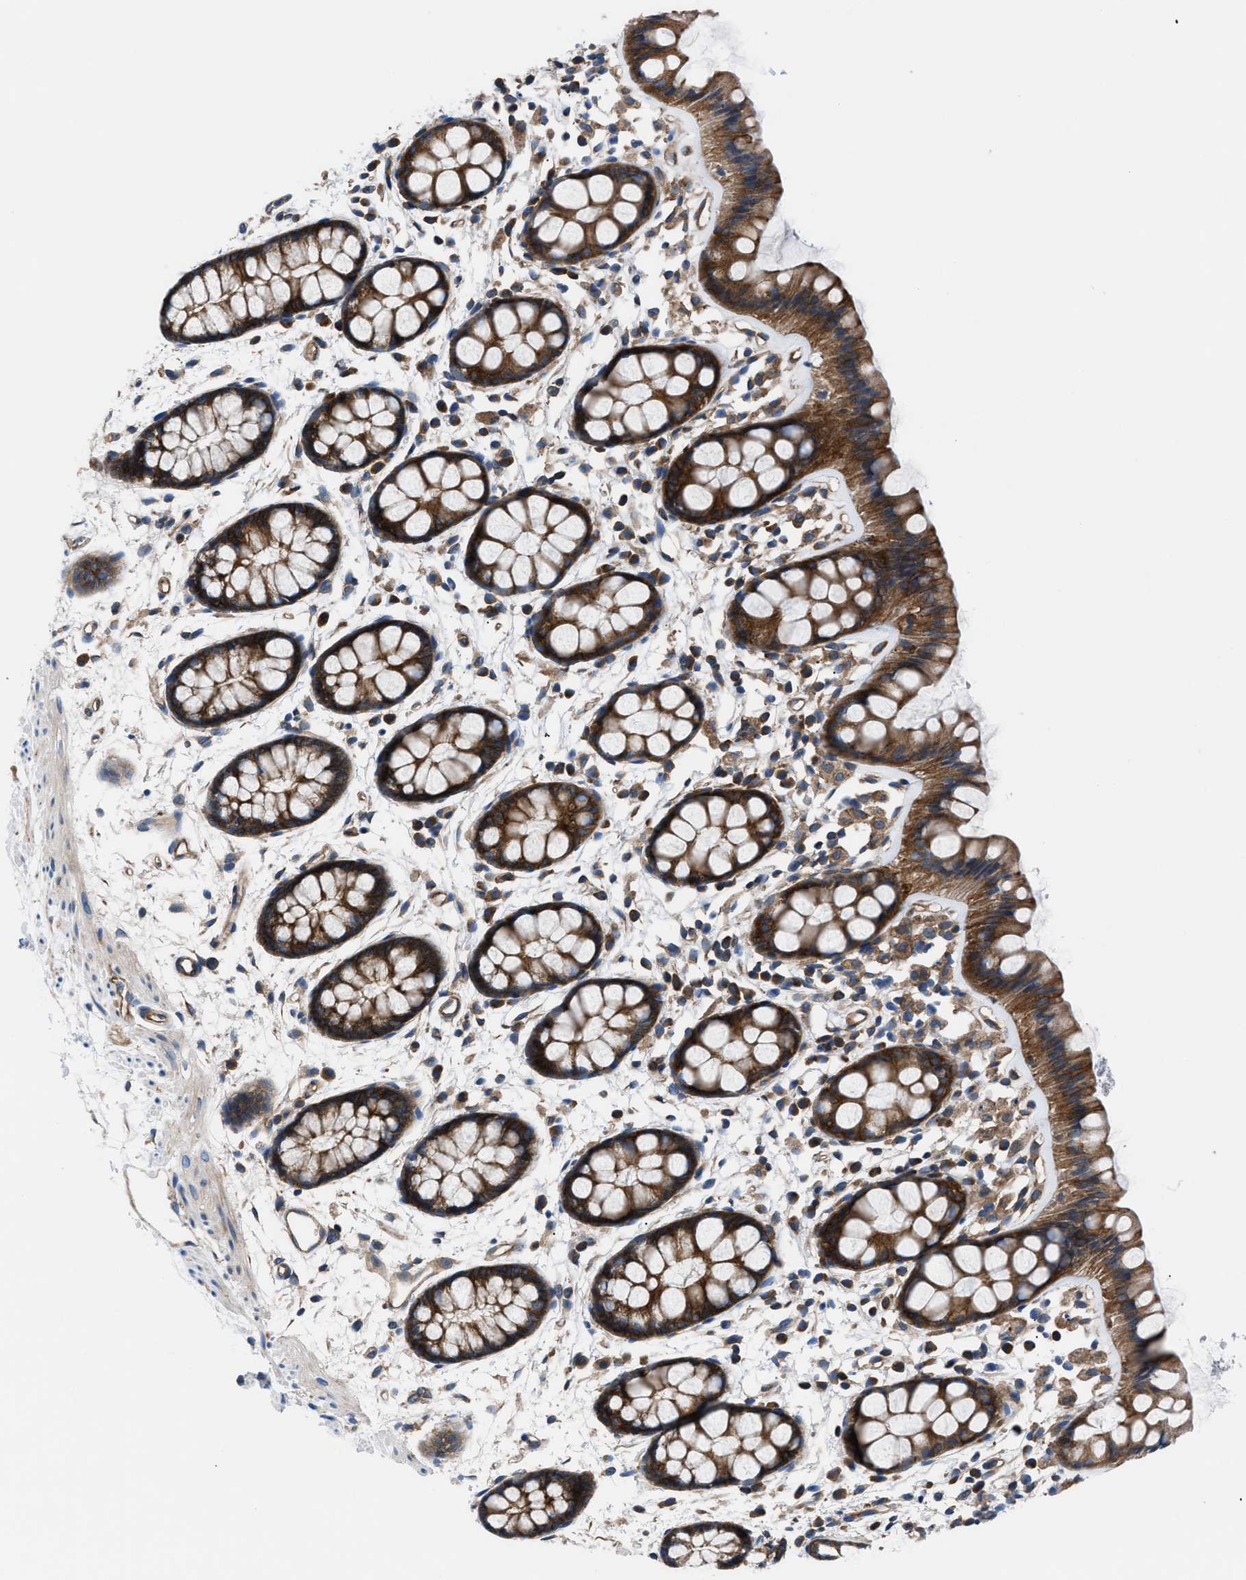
{"staining": {"intensity": "strong", "quantity": ">75%", "location": "cytoplasmic/membranous"}, "tissue": "rectum", "cell_type": "Glandular cells", "image_type": "normal", "snomed": [{"axis": "morphology", "description": "Normal tissue, NOS"}, {"axis": "topography", "description": "Rectum"}], "caption": "This is a micrograph of IHC staining of unremarkable rectum, which shows strong expression in the cytoplasmic/membranous of glandular cells.", "gene": "TRIP4", "patient": {"sex": "female", "age": 66}}